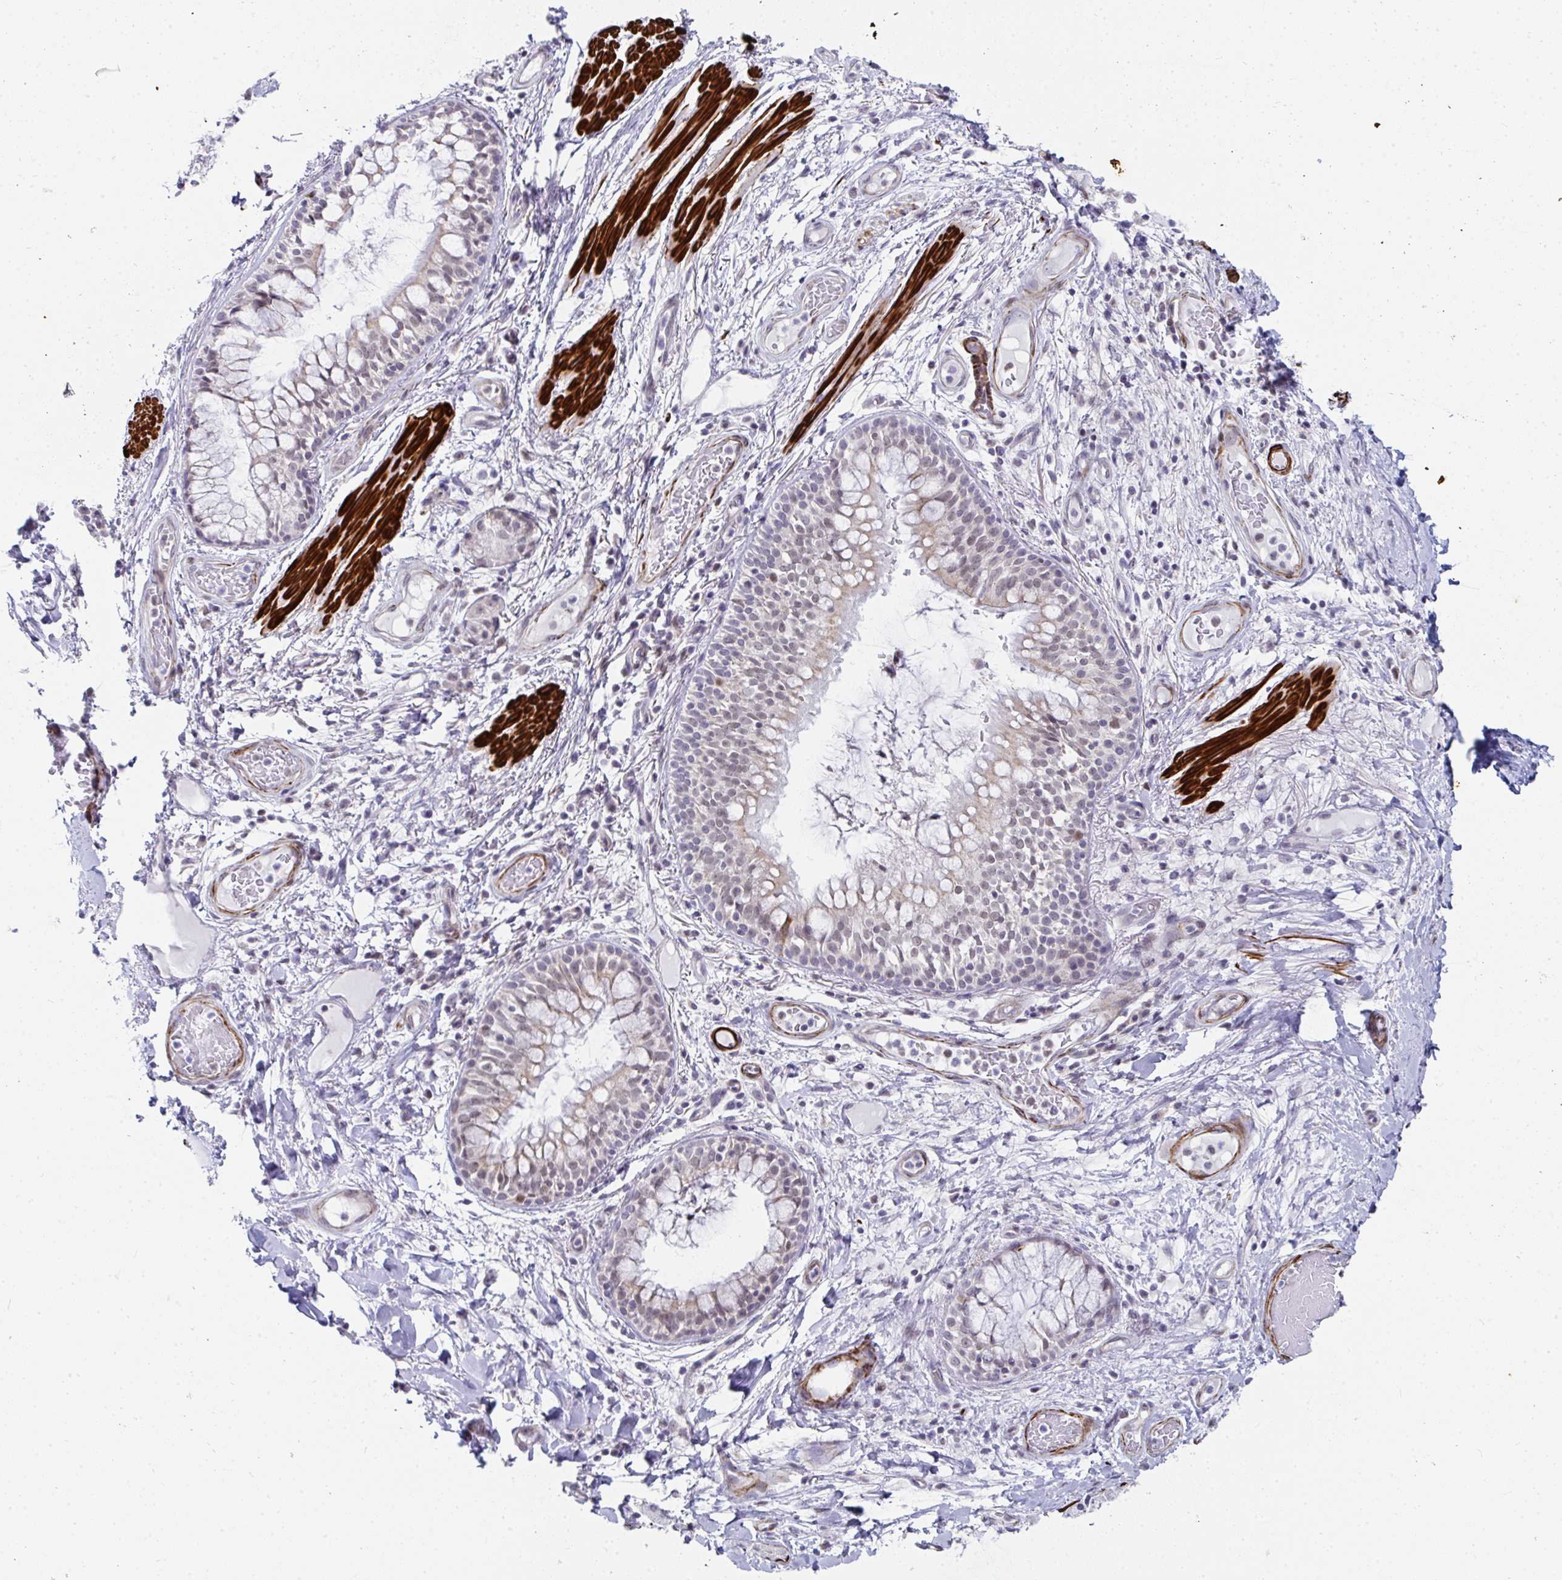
{"staining": {"intensity": "negative", "quantity": "none", "location": "none"}, "tissue": "adipose tissue", "cell_type": "Adipocytes", "image_type": "normal", "snomed": [{"axis": "morphology", "description": "Normal tissue, NOS"}, {"axis": "topography", "description": "Cartilage tissue"}, {"axis": "topography", "description": "Bronchus"}], "caption": "Unremarkable adipose tissue was stained to show a protein in brown. There is no significant expression in adipocytes. Nuclei are stained in blue.", "gene": "GINS2", "patient": {"sex": "male", "age": 64}}